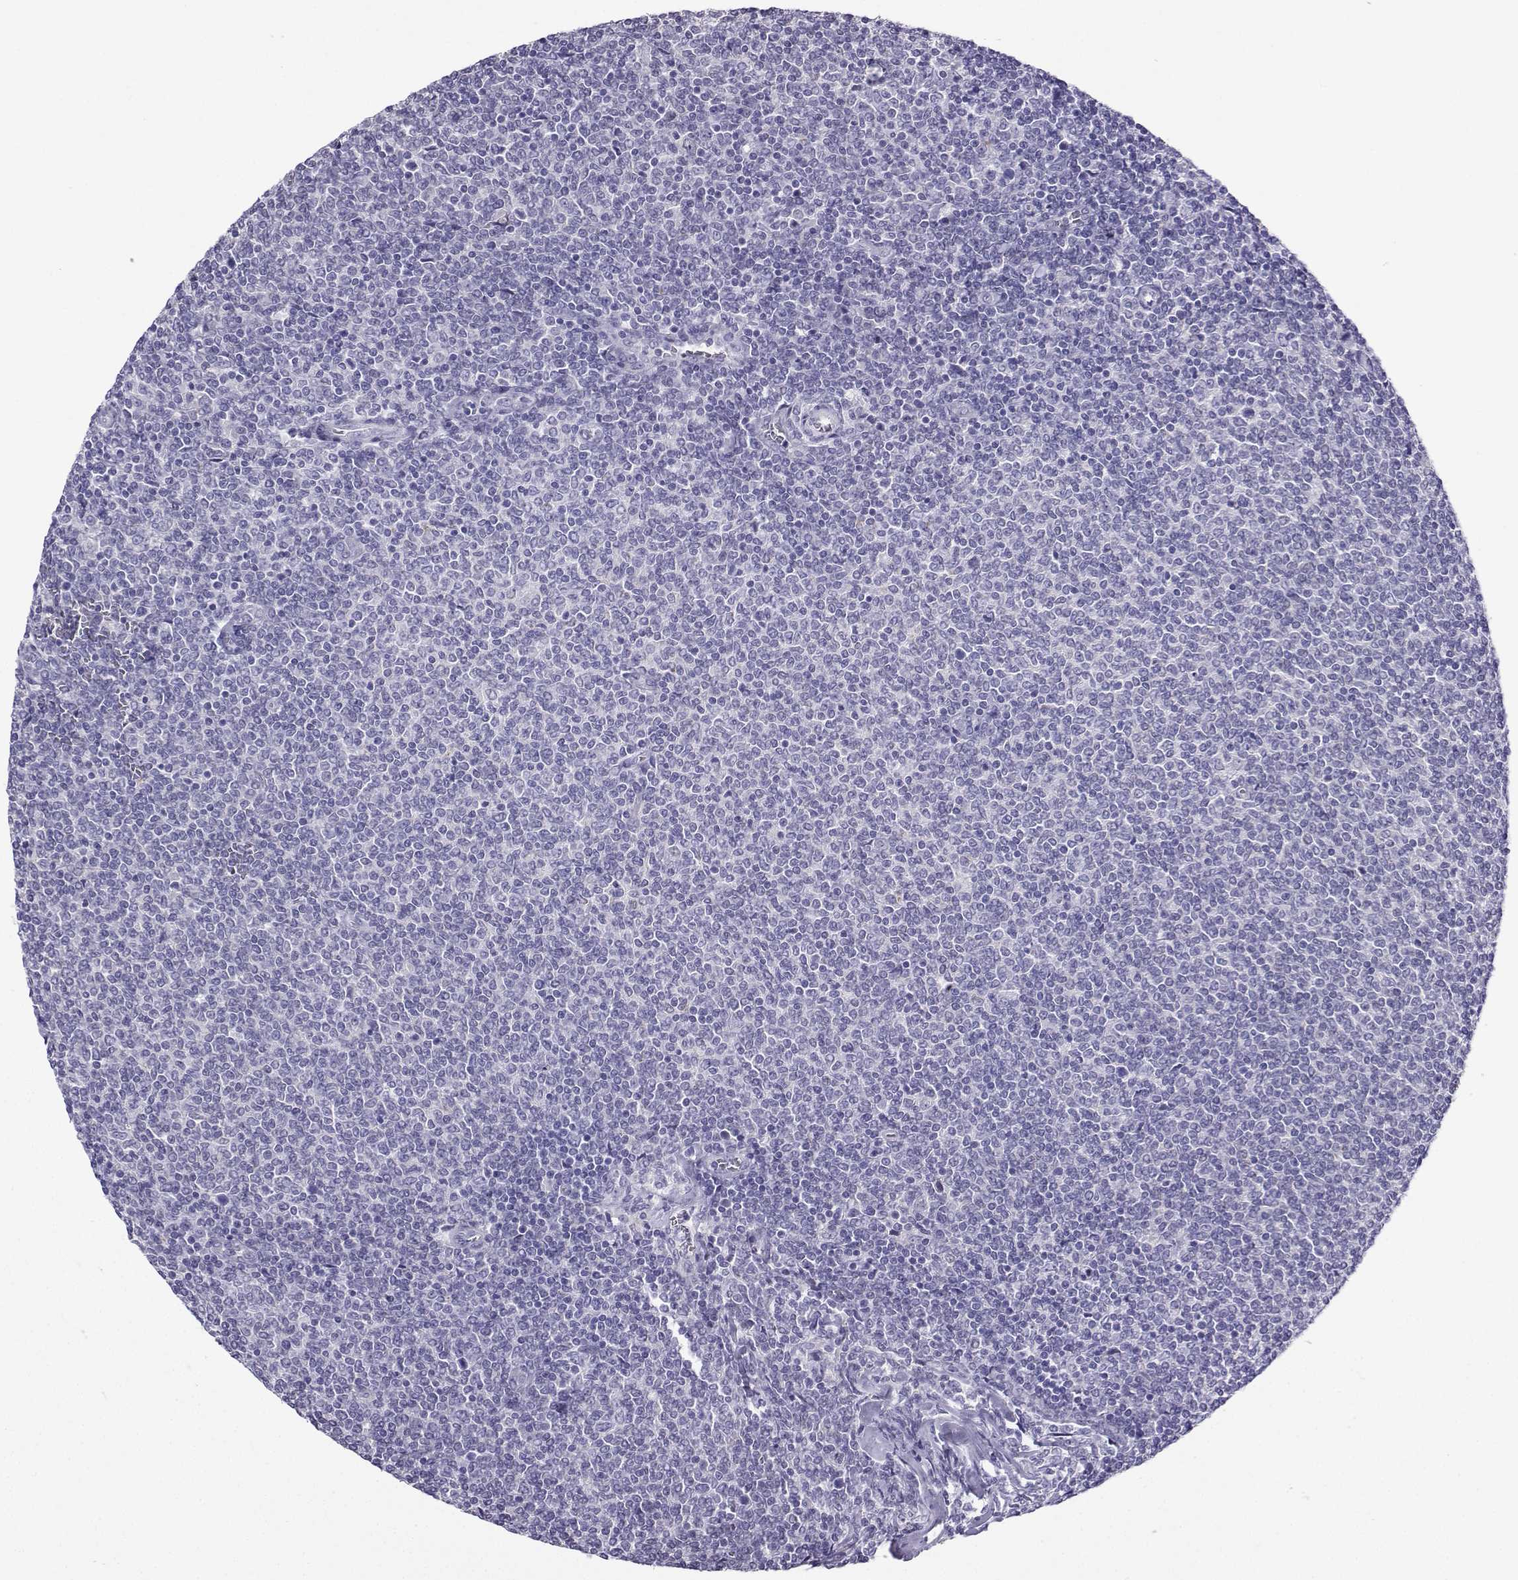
{"staining": {"intensity": "negative", "quantity": "none", "location": "none"}, "tissue": "lymphoma", "cell_type": "Tumor cells", "image_type": "cancer", "snomed": [{"axis": "morphology", "description": "Malignant lymphoma, non-Hodgkin's type, Low grade"}, {"axis": "topography", "description": "Lymph node"}], "caption": "Human lymphoma stained for a protein using immunohistochemistry (IHC) displays no expression in tumor cells.", "gene": "FBXO24", "patient": {"sex": "male", "age": 52}}